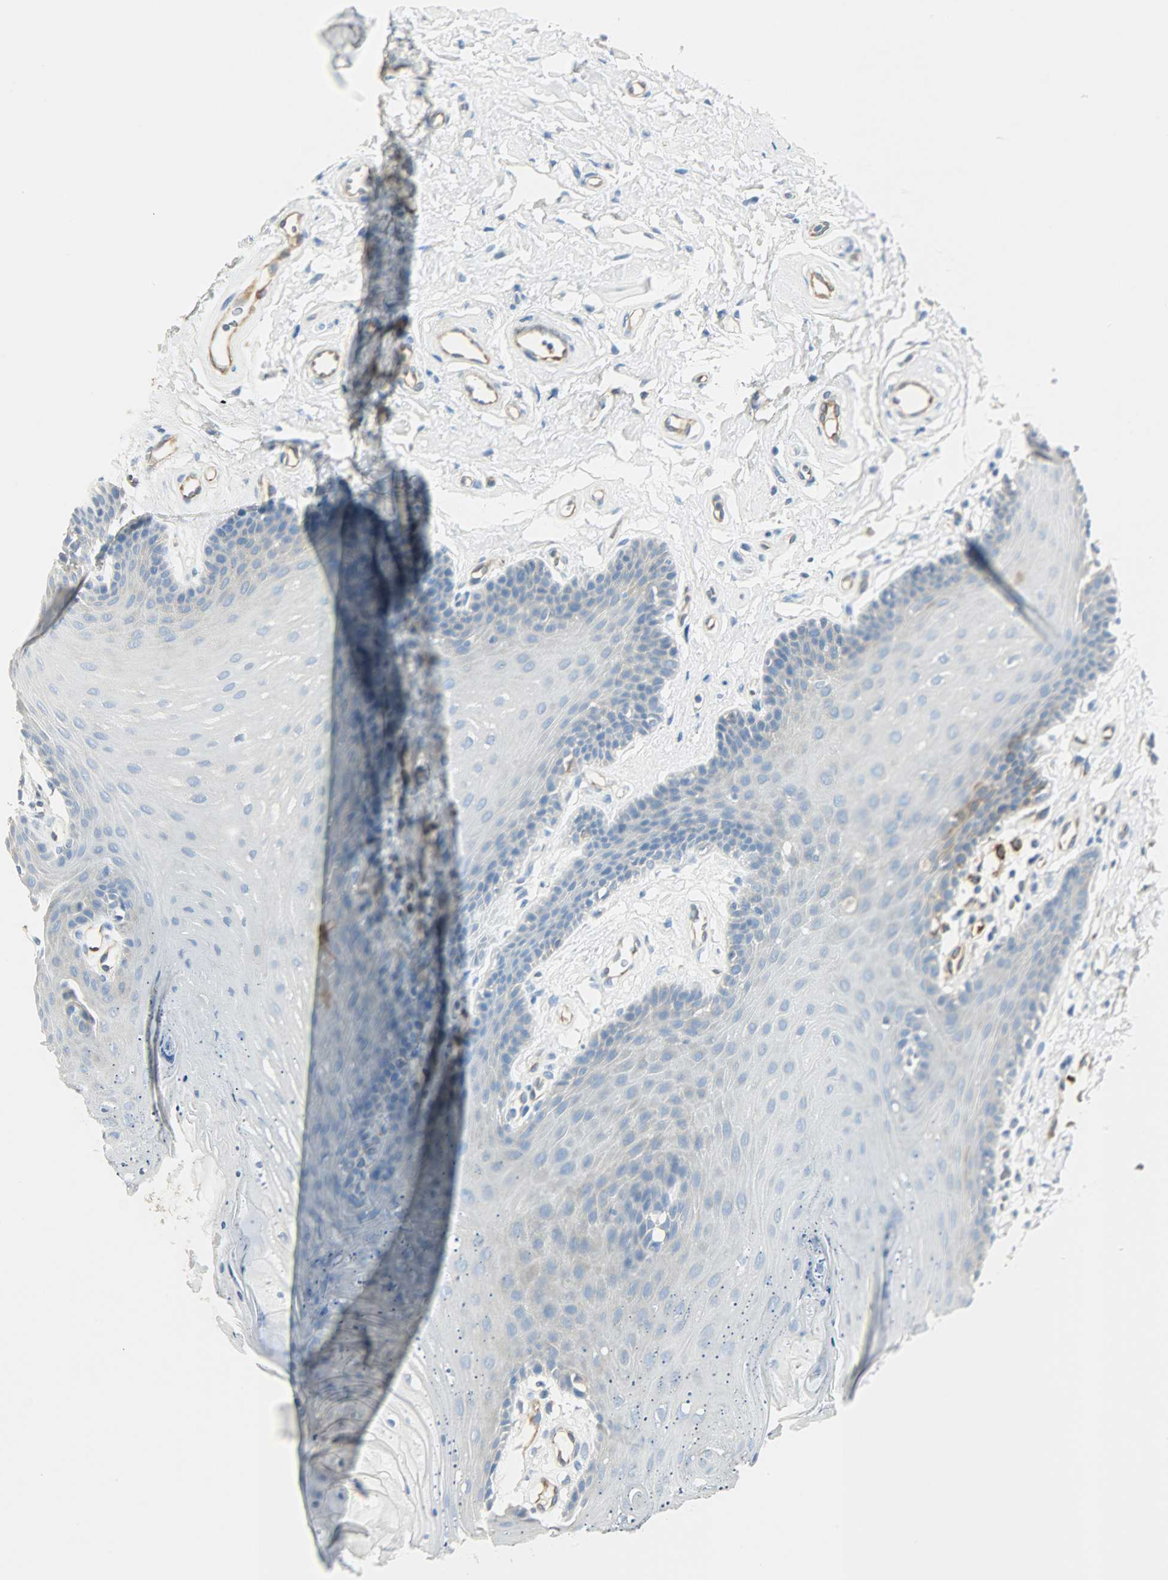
{"staining": {"intensity": "weak", "quantity": "<25%", "location": "cytoplasmic/membranous"}, "tissue": "oral mucosa", "cell_type": "Squamous epithelial cells", "image_type": "normal", "snomed": [{"axis": "morphology", "description": "Normal tissue, NOS"}, {"axis": "topography", "description": "Oral tissue"}], "caption": "High power microscopy micrograph of an immunohistochemistry (IHC) histopathology image of normal oral mucosa, revealing no significant expression in squamous epithelial cells.", "gene": "WARS1", "patient": {"sex": "male", "age": 62}}